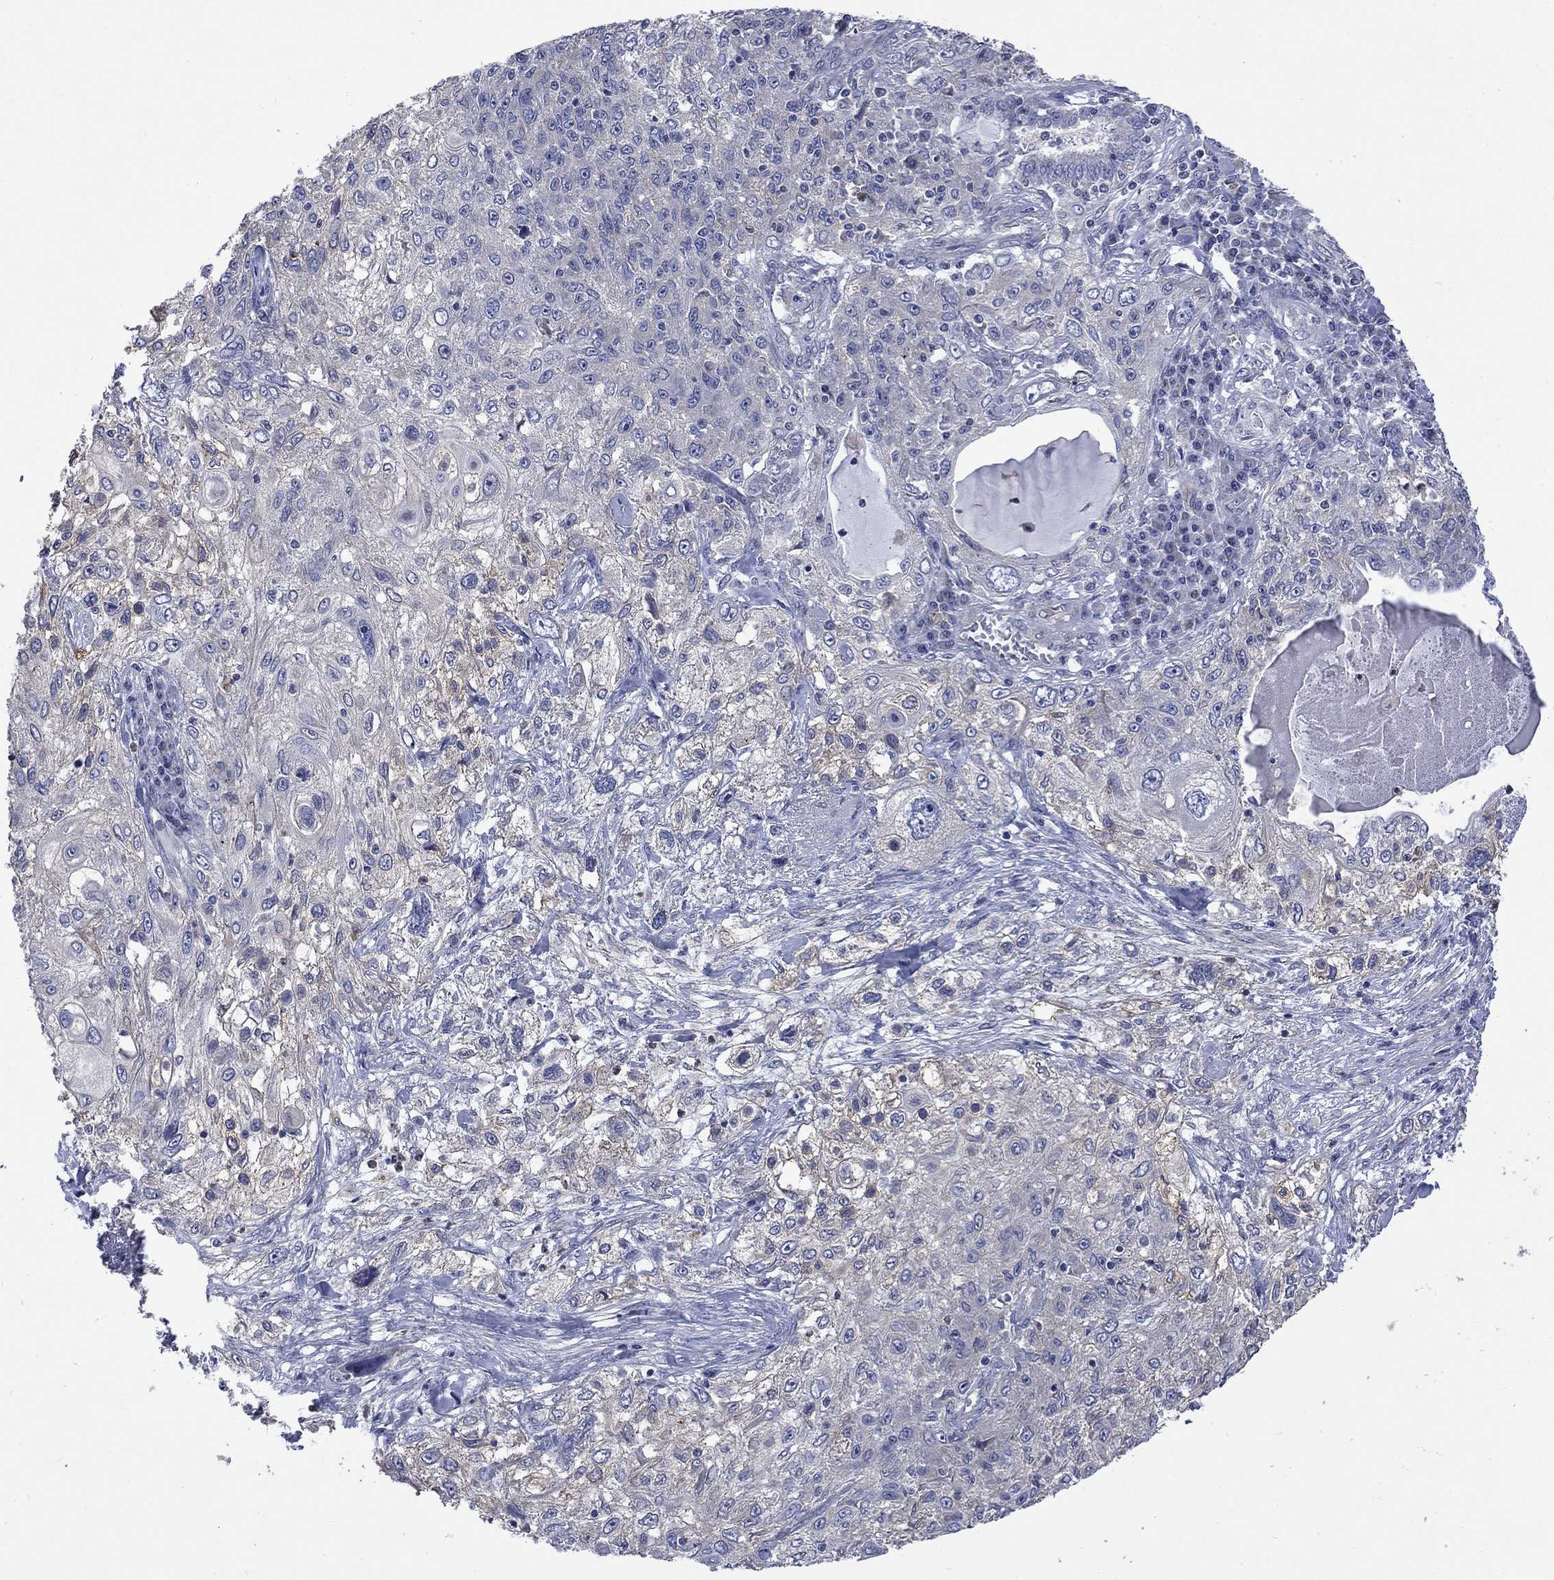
{"staining": {"intensity": "negative", "quantity": "none", "location": "none"}, "tissue": "lung cancer", "cell_type": "Tumor cells", "image_type": "cancer", "snomed": [{"axis": "morphology", "description": "Squamous cell carcinoma, NOS"}, {"axis": "topography", "description": "Lung"}], "caption": "Immunohistochemistry (IHC) histopathology image of lung cancer (squamous cell carcinoma) stained for a protein (brown), which shows no staining in tumor cells.", "gene": "CAMKK2", "patient": {"sex": "female", "age": 69}}